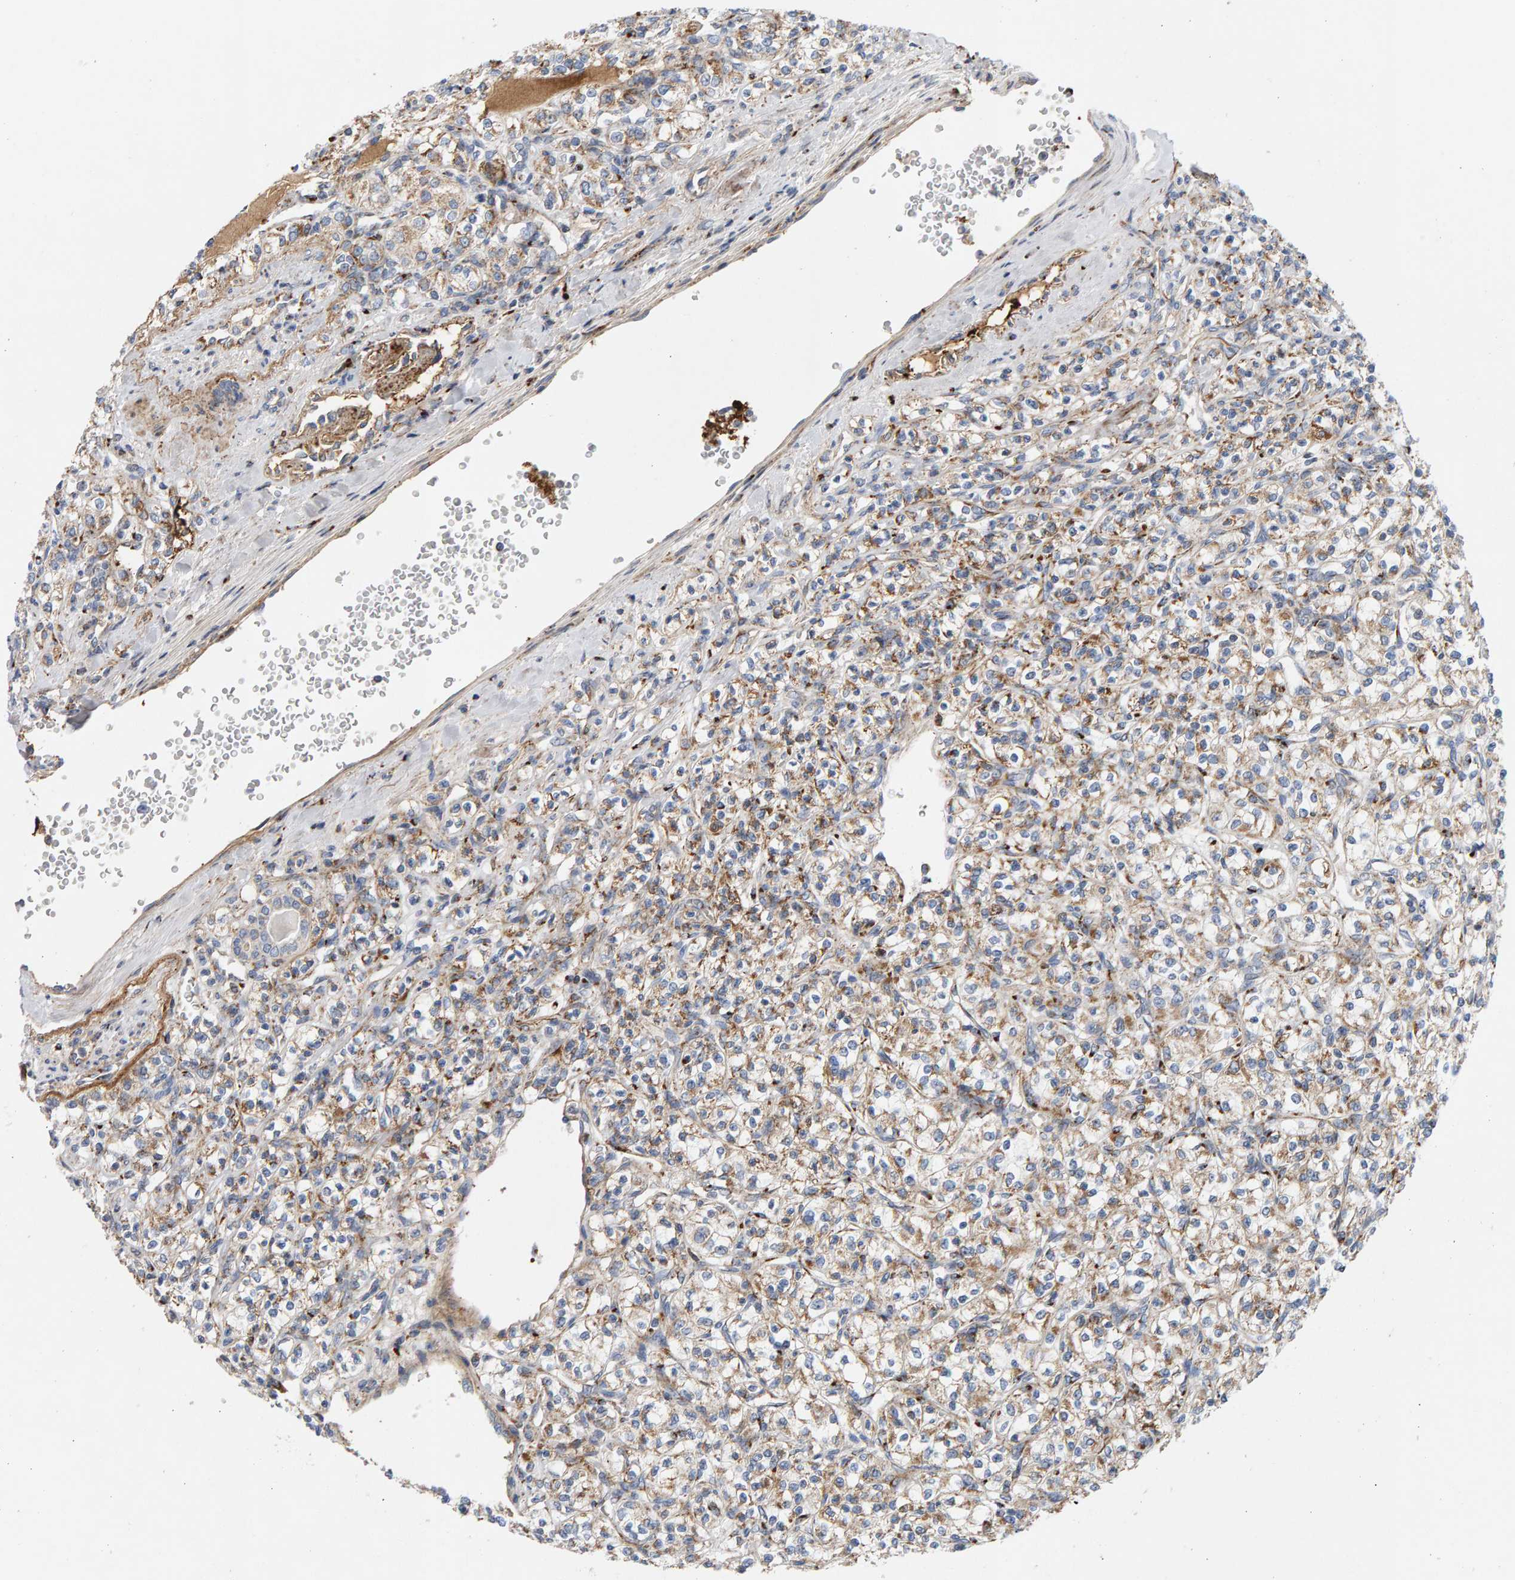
{"staining": {"intensity": "moderate", "quantity": ">75%", "location": "cytoplasmic/membranous"}, "tissue": "renal cancer", "cell_type": "Tumor cells", "image_type": "cancer", "snomed": [{"axis": "morphology", "description": "Adenocarcinoma, NOS"}, {"axis": "topography", "description": "Kidney"}], "caption": "The image shows immunohistochemical staining of adenocarcinoma (renal). There is moderate cytoplasmic/membranous staining is present in approximately >75% of tumor cells.", "gene": "GGTA1", "patient": {"sex": "male", "age": 77}}